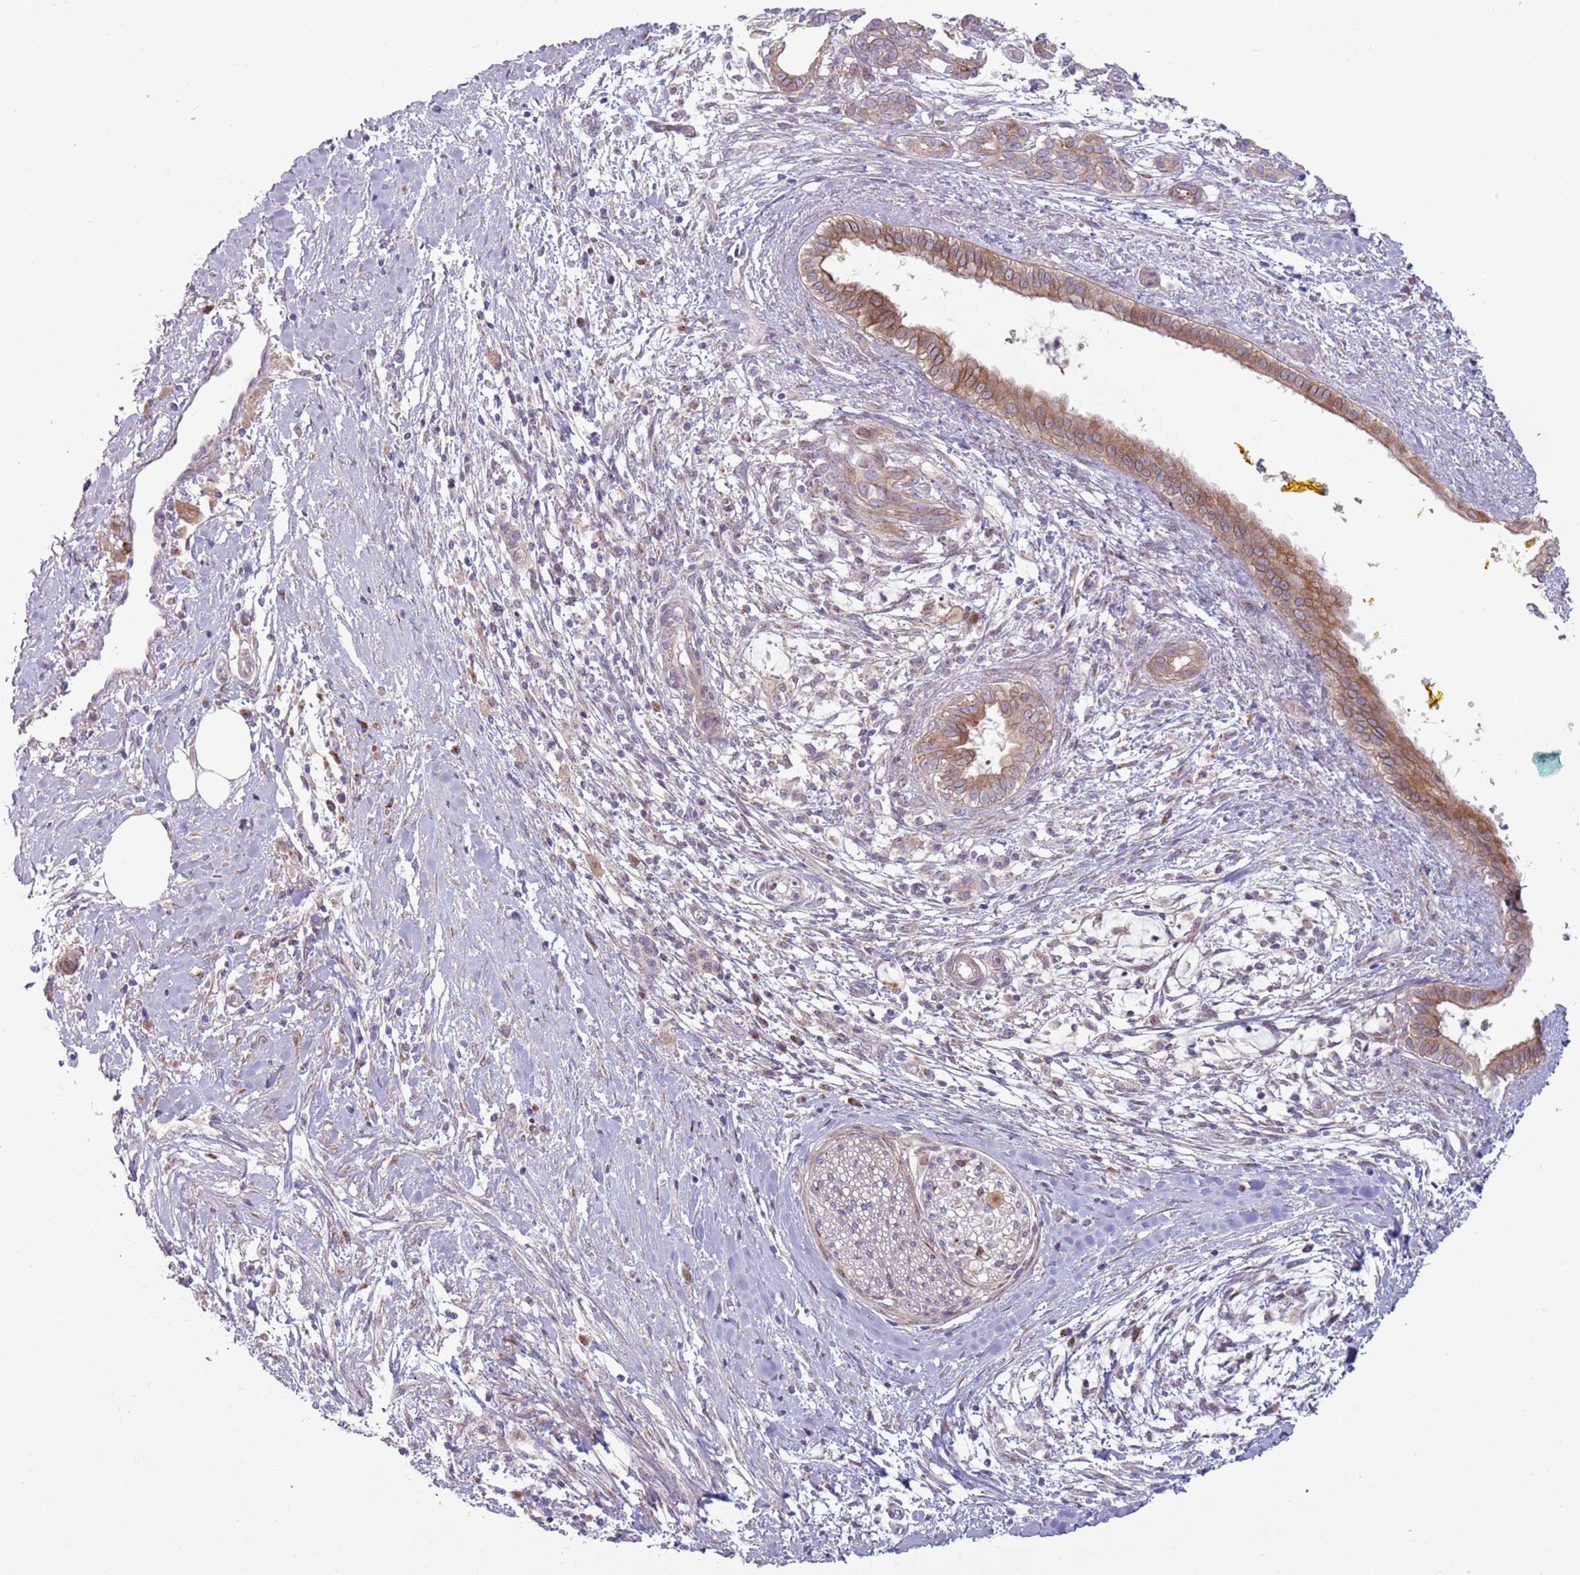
{"staining": {"intensity": "strong", "quantity": "25%-75%", "location": "cytoplasmic/membranous"}, "tissue": "pancreatic cancer", "cell_type": "Tumor cells", "image_type": "cancer", "snomed": [{"axis": "morphology", "description": "Adenocarcinoma, NOS"}, {"axis": "topography", "description": "Pancreas"}], "caption": "Pancreatic cancer tissue shows strong cytoplasmic/membranous positivity in approximately 25%-75% of tumor cells, visualized by immunohistochemistry.", "gene": "CCDC150", "patient": {"sex": "male", "age": 58}}